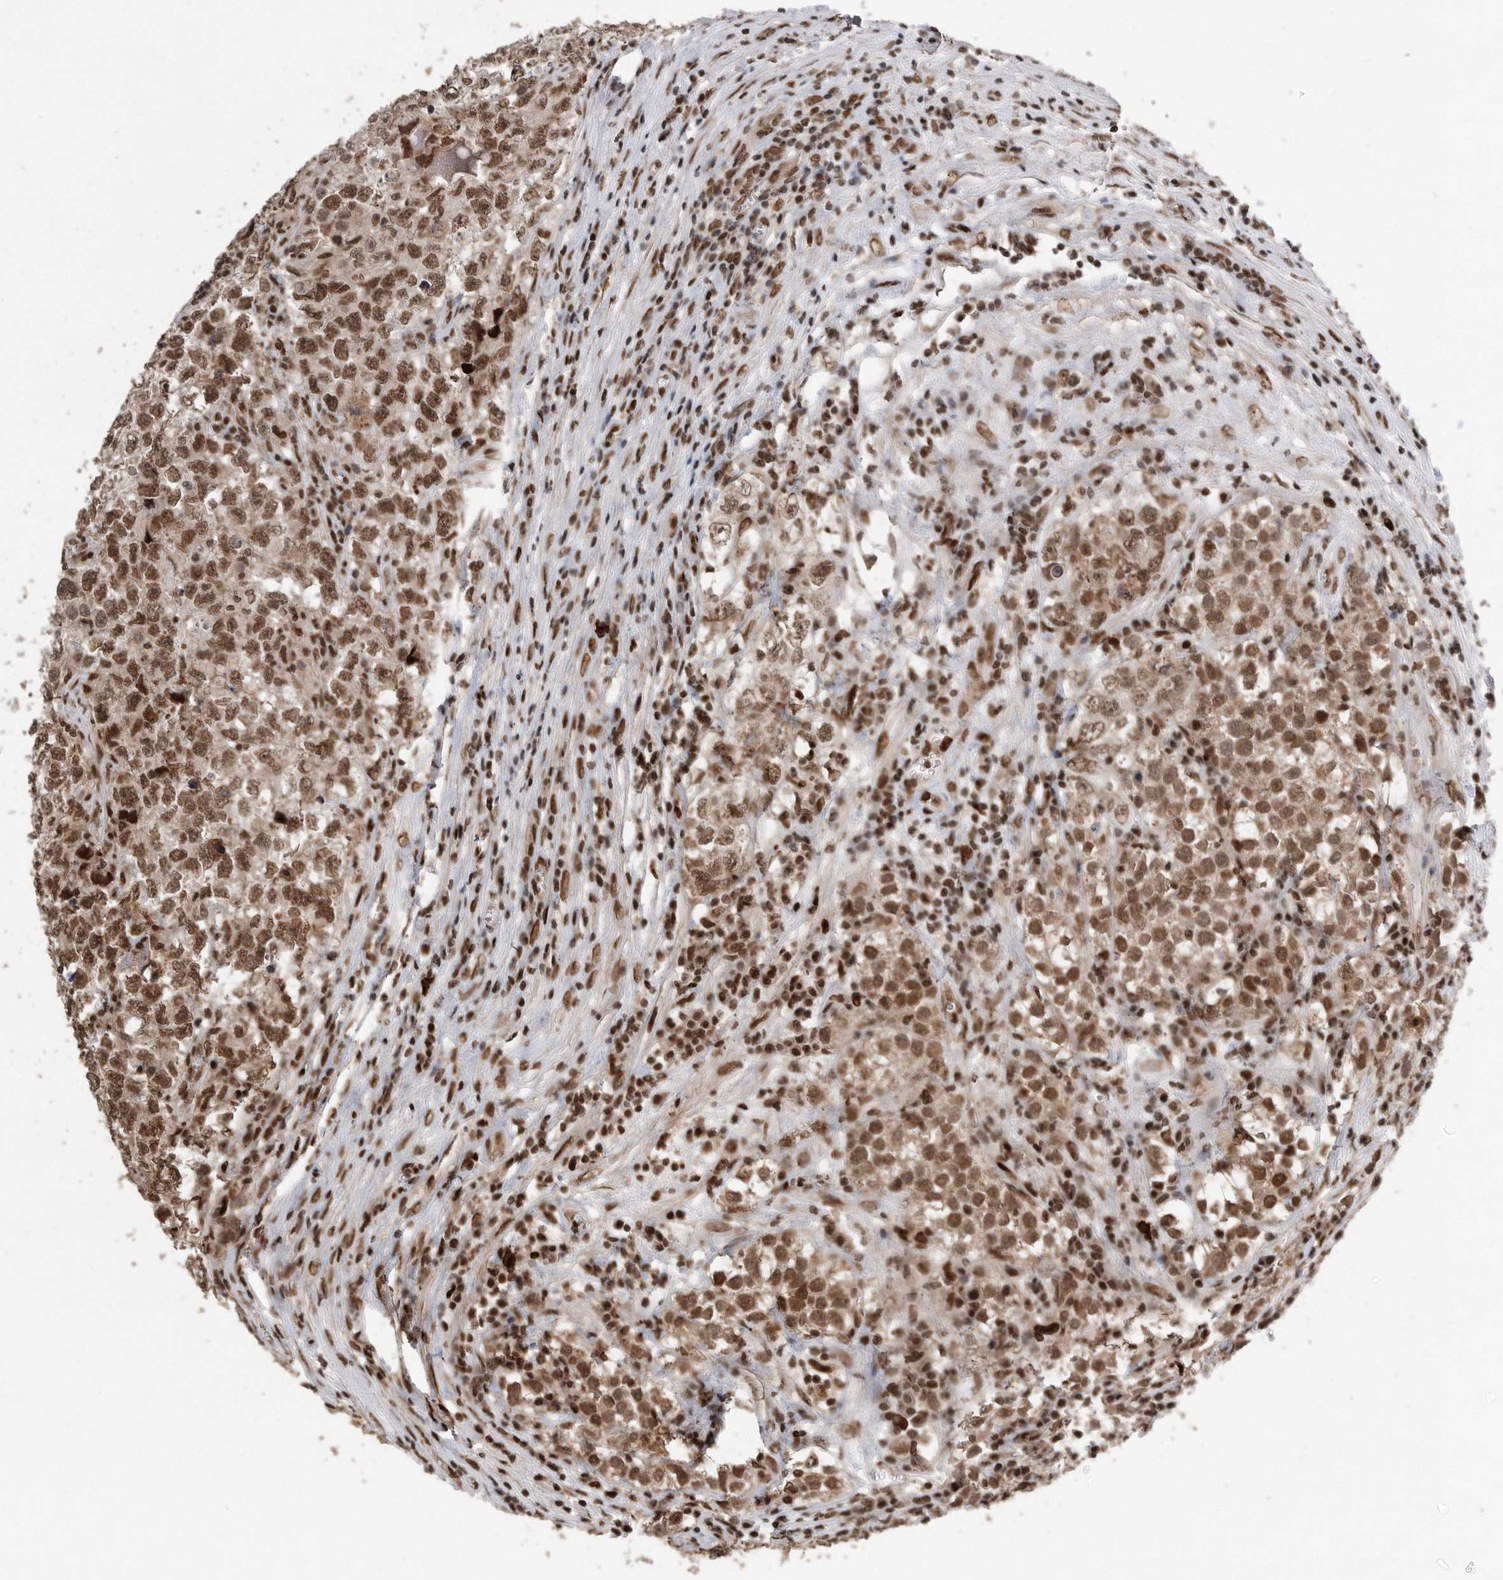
{"staining": {"intensity": "moderate", "quantity": ">75%", "location": "nuclear"}, "tissue": "testis cancer", "cell_type": "Tumor cells", "image_type": "cancer", "snomed": [{"axis": "morphology", "description": "Seminoma, NOS"}, {"axis": "morphology", "description": "Carcinoma, Embryonal, NOS"}, {"axis": "topography", "description": "Testis"}], "caption": "Moderate nuclear positivity is appreciated in about >75% of tumor cells in embryonal carcinoma (testis). The staining is performed using DAB brown chromogen to label protein expression. The nuclei are counter-stained blue using hematoxylin.", "gene": "TDRD3", "patient": {"sex": "male", "age": 43}}